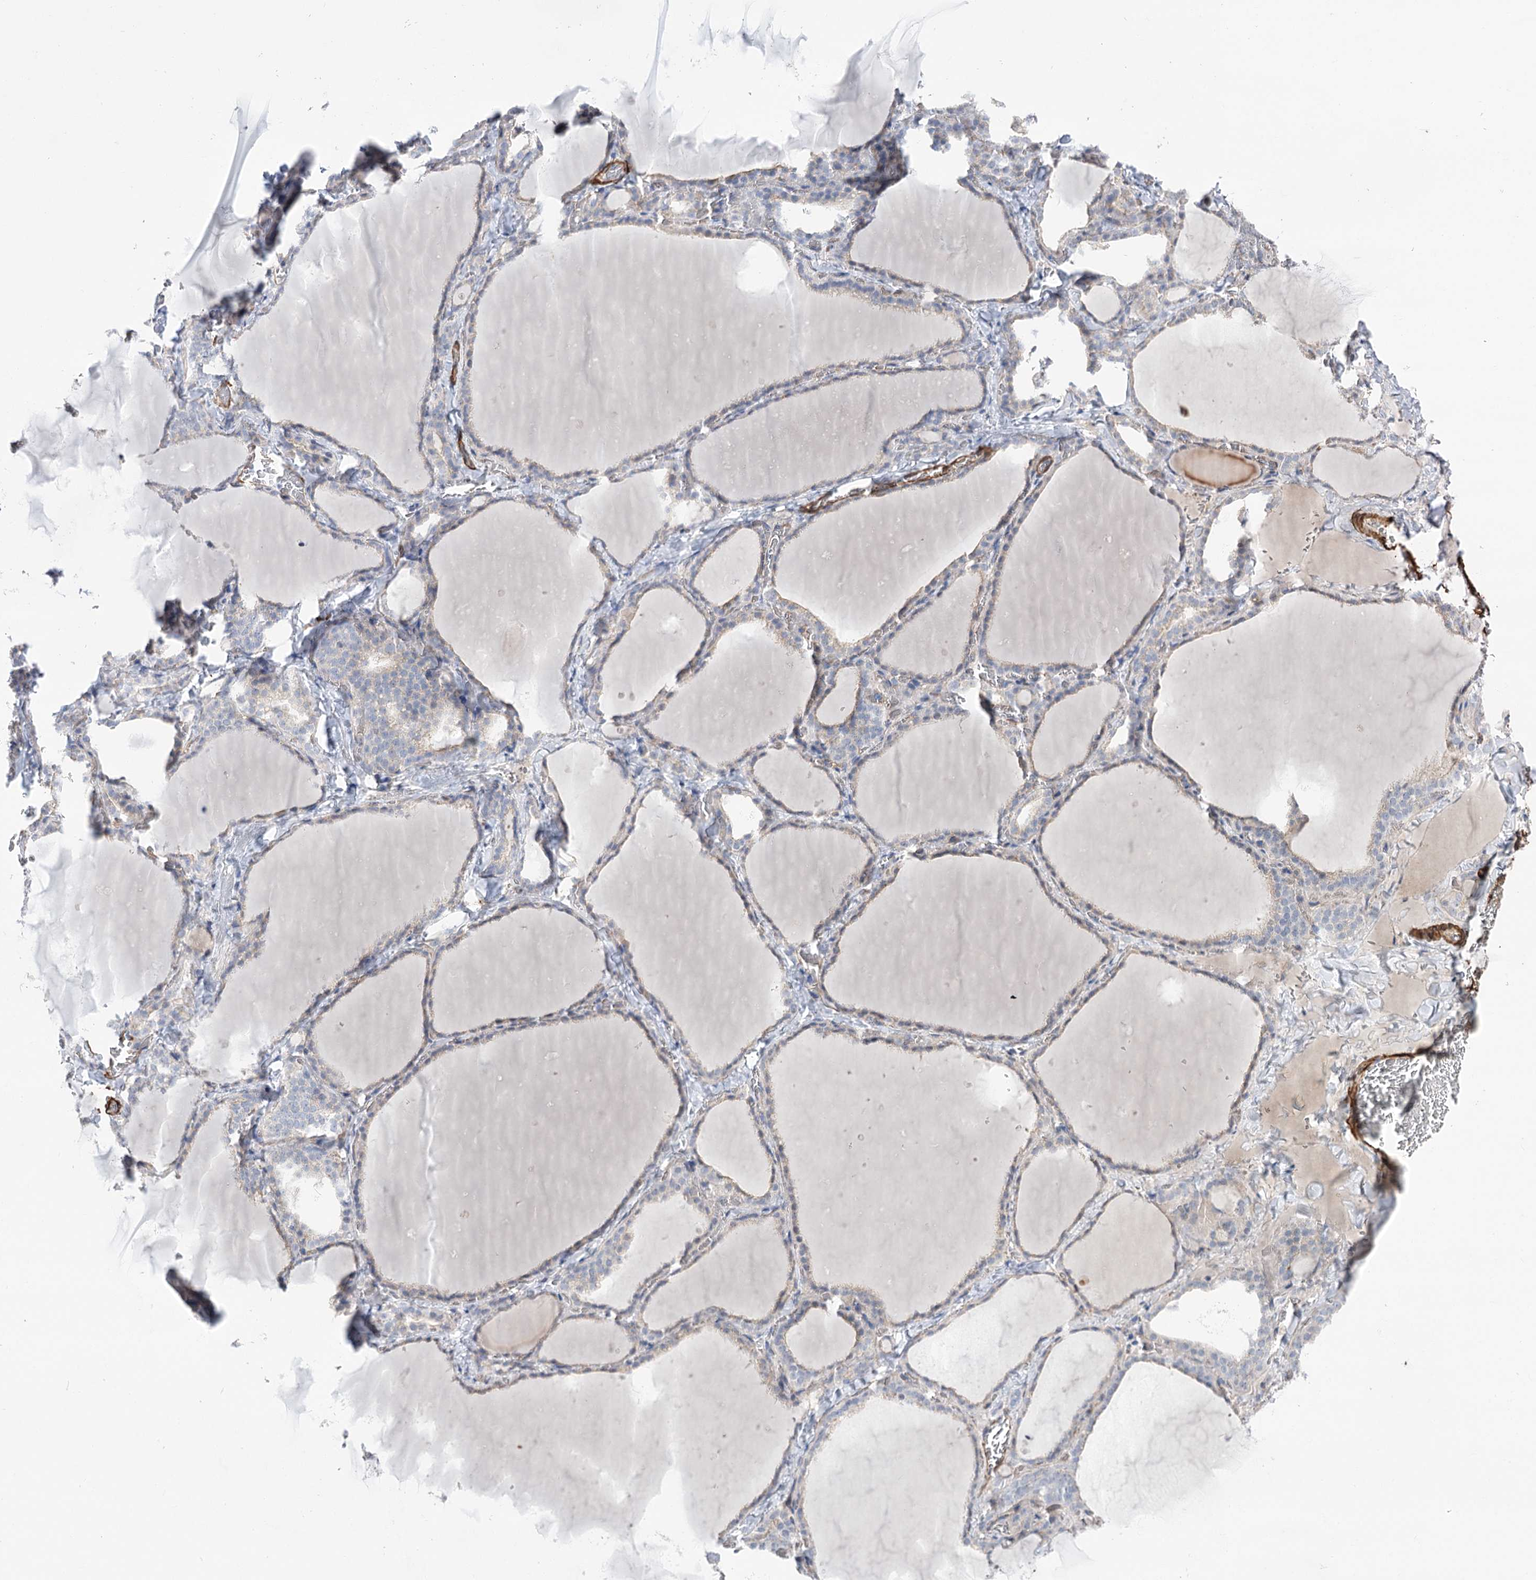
{"staining": {"intensity": "negative", "quantity": "none", "location": "none"}, "tissue": "thyroid gland", "cell_type": "Glandular cells", "image_type": "normal", "snomed": [{"axis": "morphology", "description": "Normal tissue, NOS"}, {"axis": "topography", "description": "Thyroid gland"}], "caption": "The photomicrograph demonstrates no staining of glandular cells in unremarkable thyroid gland. (DAB immunohistochemistry (IHC) with hematoxylin counter stain).", "gene": "WASHC3", "patient": {"sex": "female", "age": 22}}